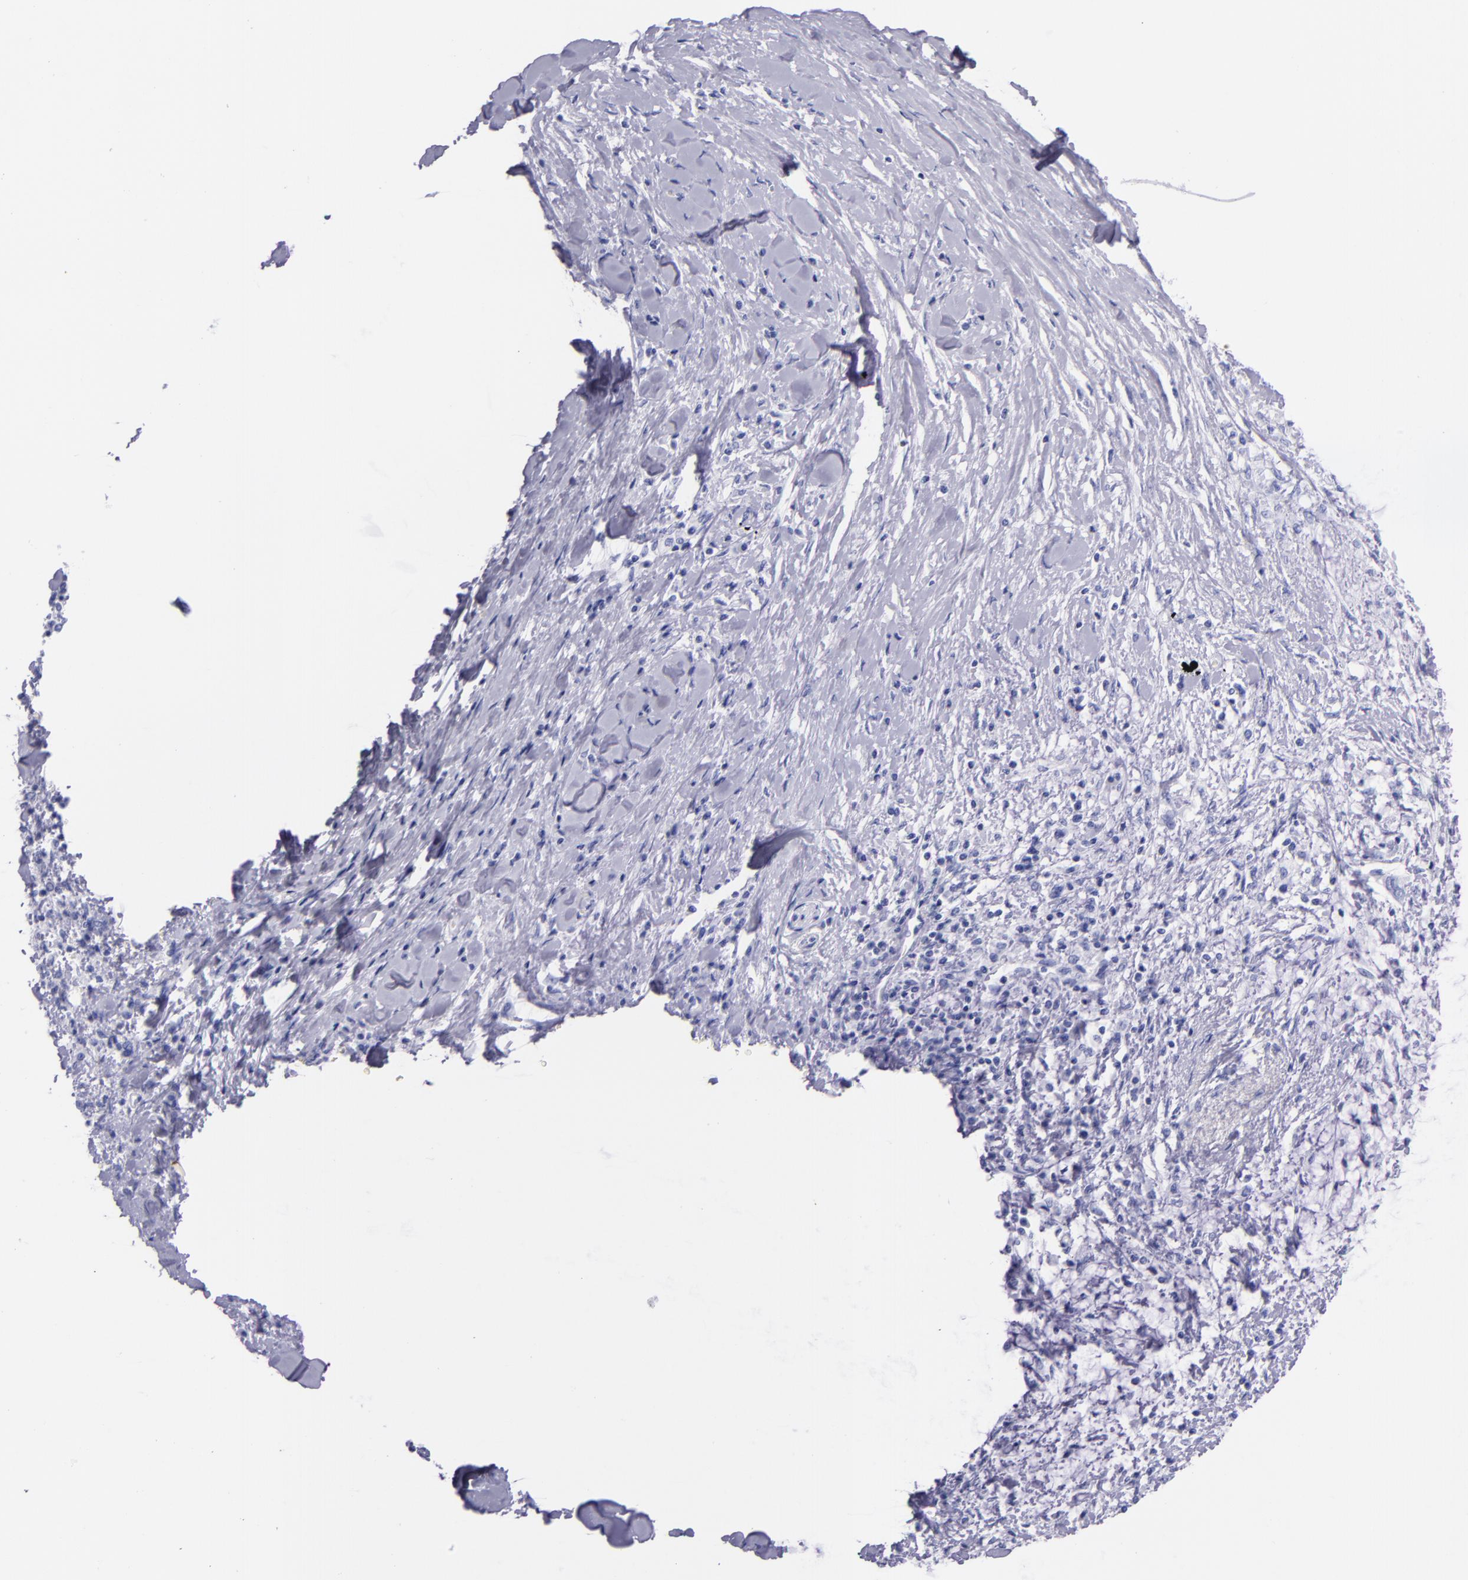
{"staining": {"intensity": "negative", "quantity": "none", "location": "none"}, "tissue": "pancreatic cancer", "cell_type": "Tumor cells", "image_type": "cancer", "snomed": [{"axis": "morphology", "description": "Adenocarcinoma, NOS"}, {"axis": "topography", "description": "Pancreas"}], "caption": "The micrograph displays no significant staining in tumor cells of pancreatic adenocarcinoma.", "gene": "SFTPA2", "patient": {"sex": "female", "age": 64}}